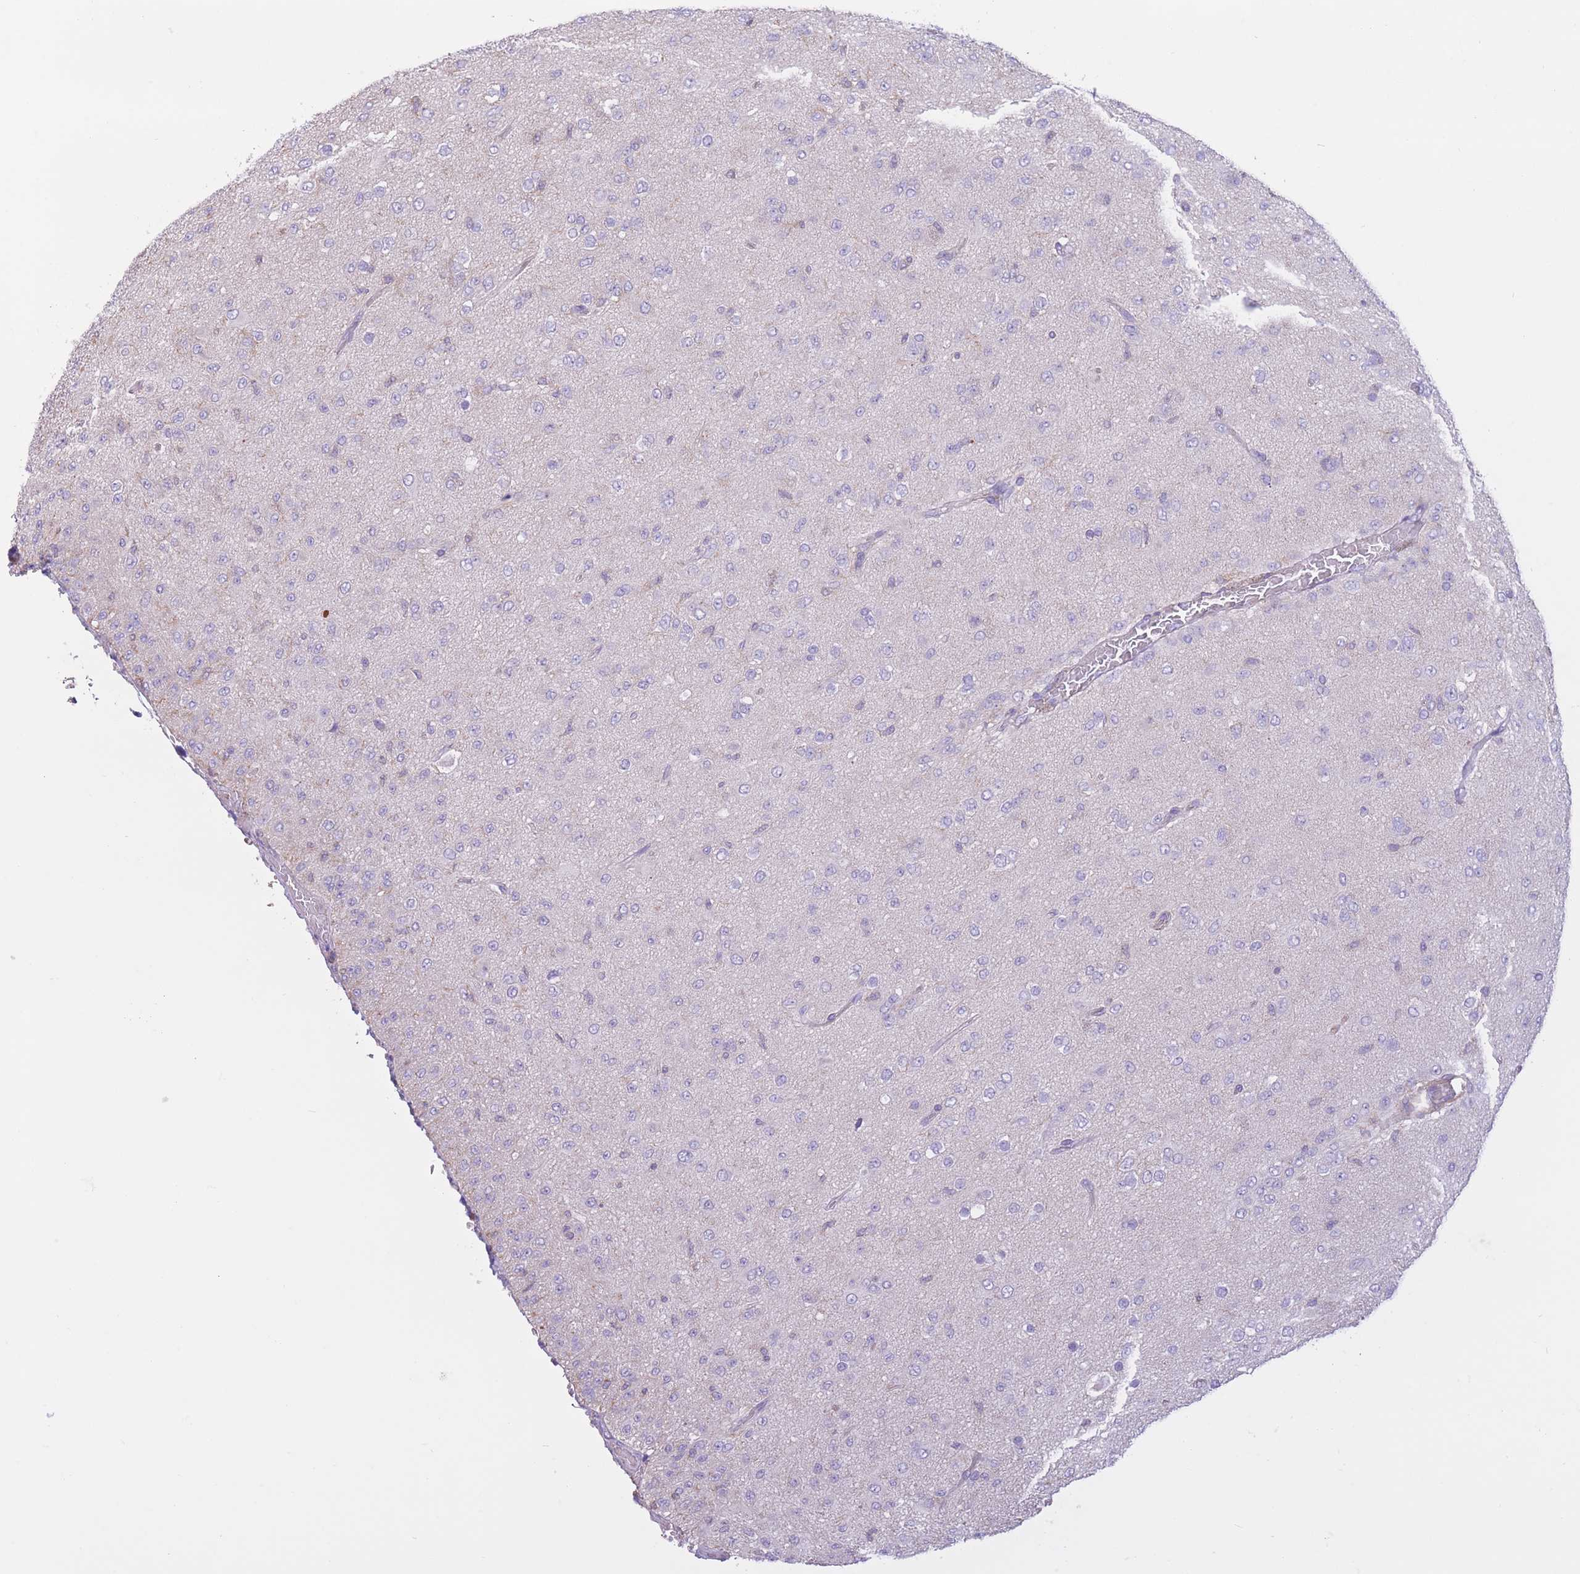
{"staining": {"intensity": "negative", "quantity": "none", "location": "none"}, "tissue": "glioma", "cell_type": "Tumor cells", "image_type": "cancer", "snomed": [{"axis": "morphology", "description": "Glioma, malignant, Low grade"}, {"axis": "topography", "description": "Brain"}], "caption": "An immunohistochemistry image of malignant glioma (low-grade) is shown. There is no staining in tumor cells of malignant glioma (low-grade).", "gene": "PDHA1", "patient": {"sex": "male", "age": 65}}